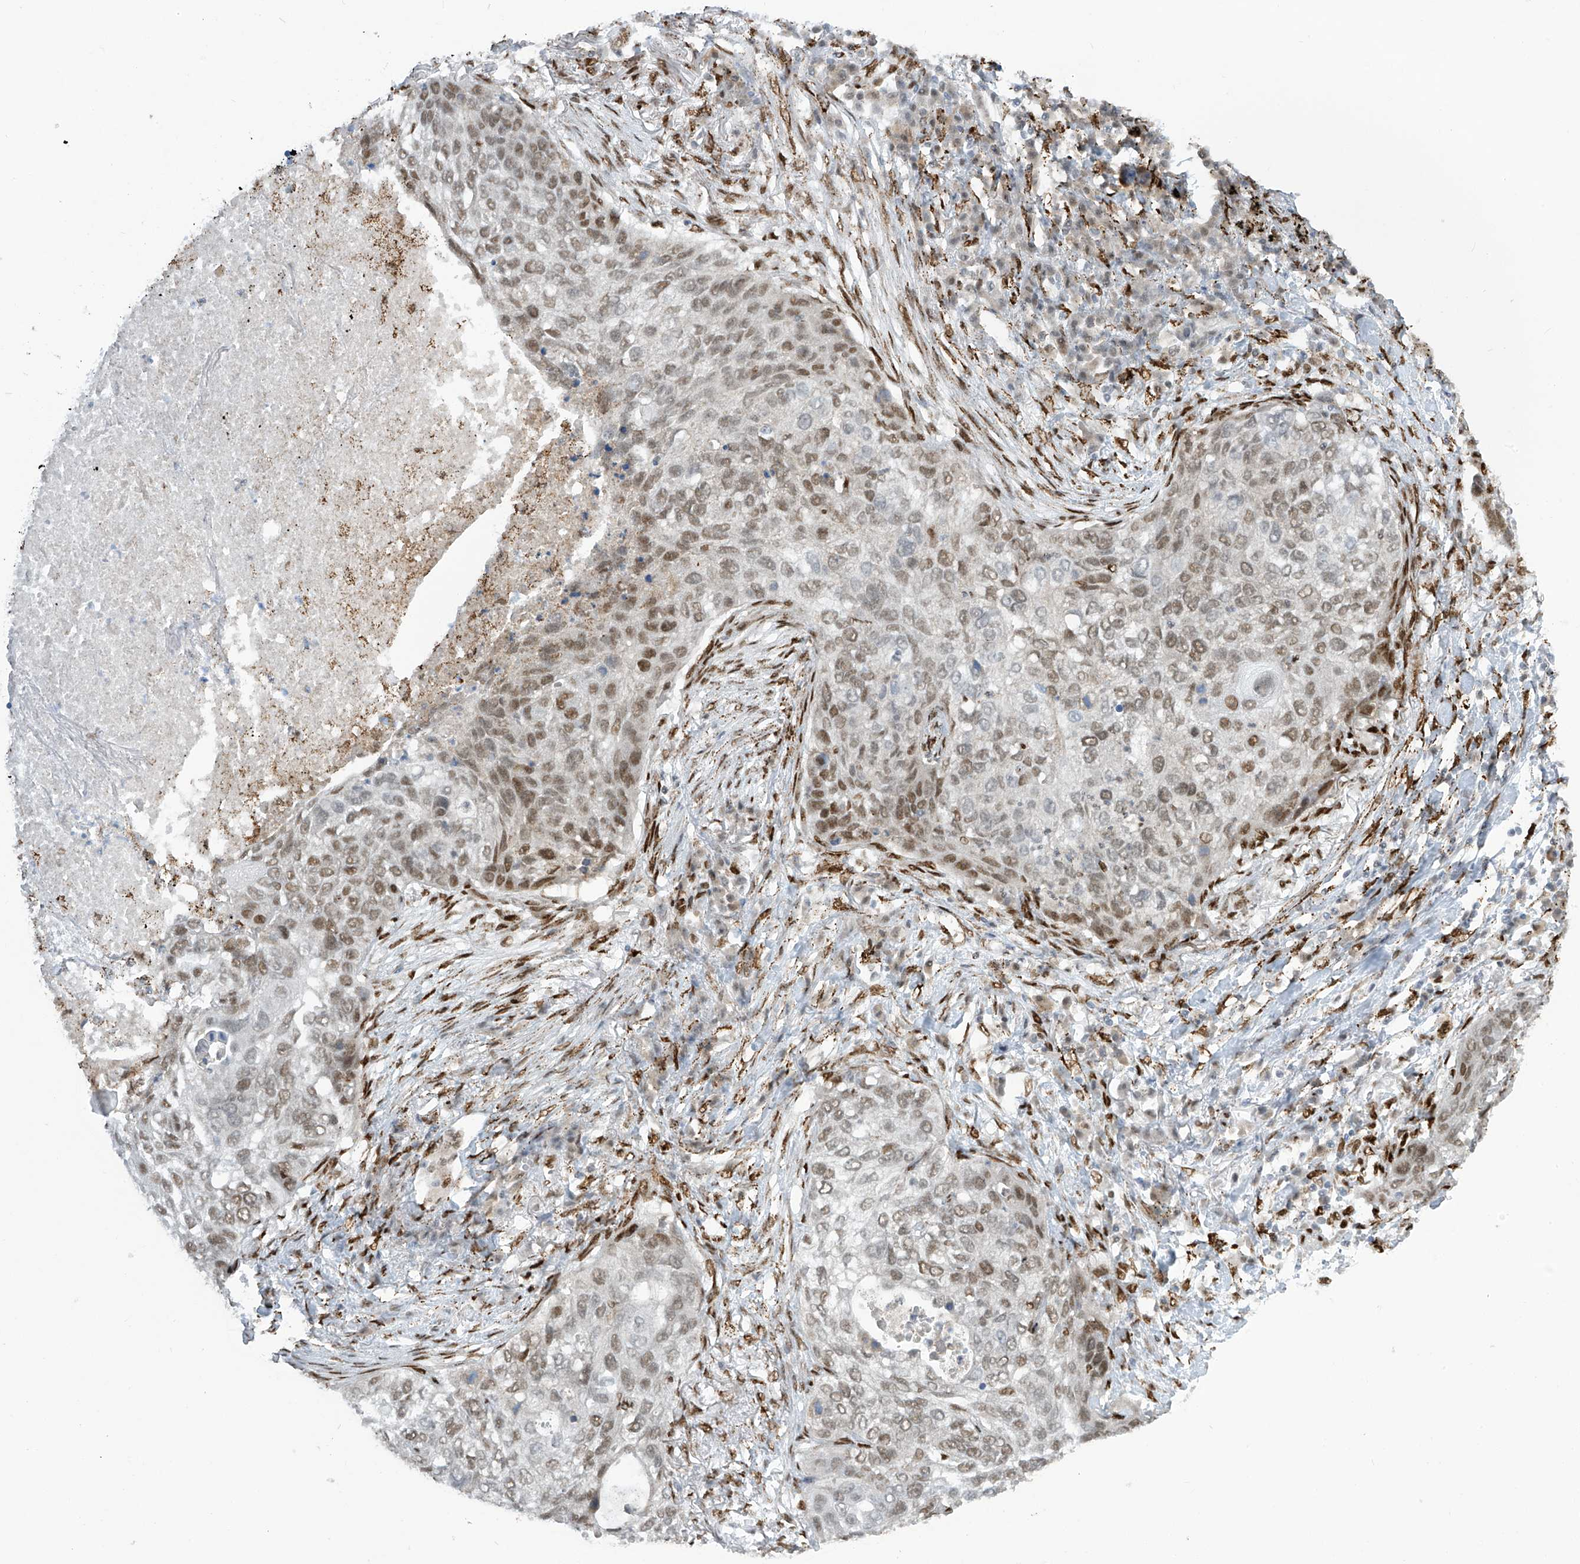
{"staining": {"intensity": "moderate", "quantity": ">75%", "location": "nuclear"}, "tissue": "lung cancer", "cell_type": "Tumor cells", "image_type": "cancer", "snomed": [{"axis": "morphology", "description": "Squamous cell carcinoma, NOS"}, {"axis": "topography", "description": "Lung"}], "caption": "Tumor cells demonstrate medium levels of moderate nuclear expression in about >75% of cells in lung squamous cell carcinoma.", "gene": "PM20D2", "patient": {"sex": "female", "age": 63}}